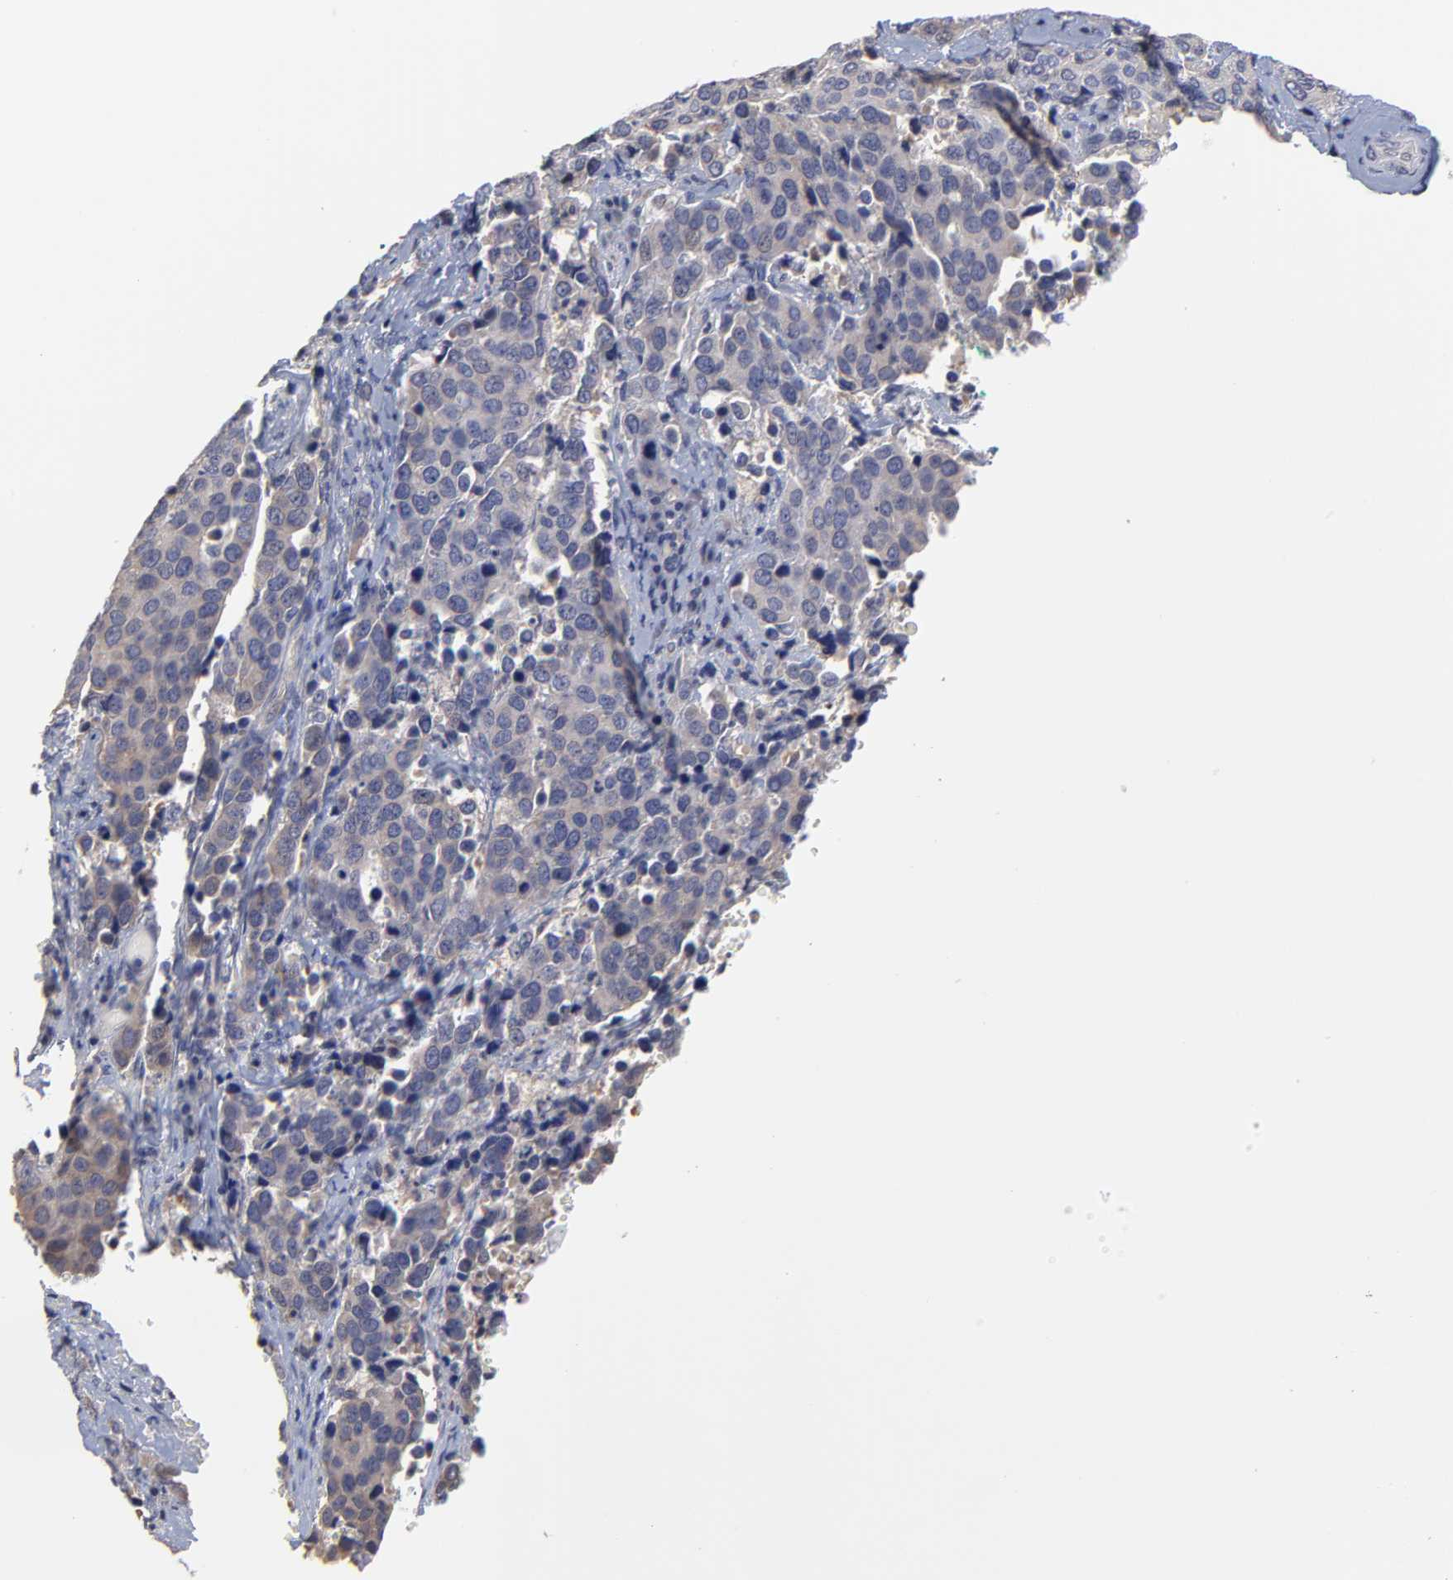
{"staining": {"intensity": "weak", "quantity": ">75%", "location": "cytoplasmic/membranous"}, "tissue": "cervical cancer", "cell_type": "Tumor cells", "image_type": "cancer", "snomed": [{"axis": "morphology", "description": "Squamous cell carcinoma, NOS"}, {"axis": "topography", "description": "Cervix"}], "caption": "DAB (3,3'-diaminobenzidine) immunohistochemical staining of cervical cancer (squamous cell carcinoma) demonstrates weak cytoplasmic/membranous protein expression in about >75% of tumor cells.", "gene": "ZNF157", "patient": {"sex": "female", "age": 54}}